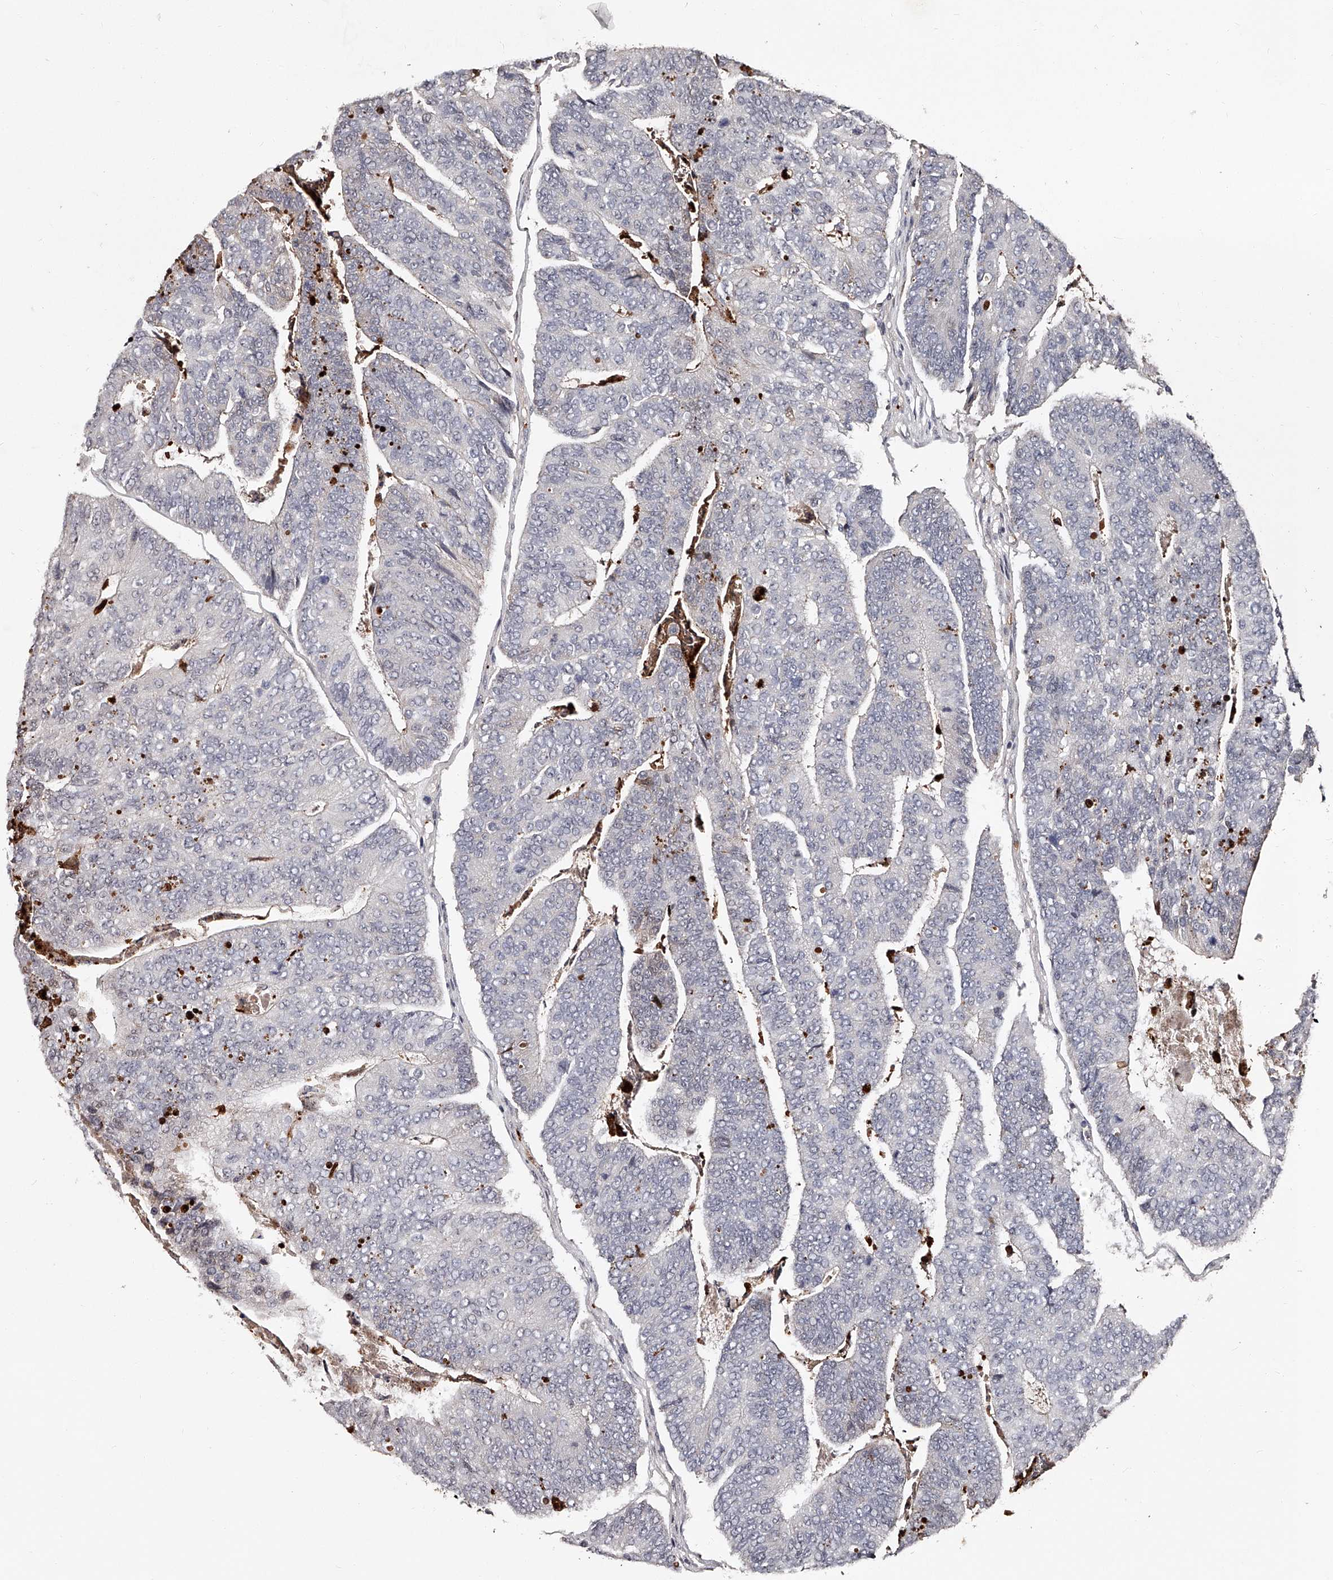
{"staining": {"intensity": "negative", "quantity": "none", "location": "none"}, "tissue": "colorectal cancer", "cell_type": "Tumor cells", "image_type": "cancer", "snomed": [{"axis": "morphology", "description": "Adenocarcinoma, NOS"}, {"axis": "topography", "description": "Colon"}], "caption": "Tumor cells show no significant expression in adenocarcinoma (colorectal).", "gene": "URGCP", "patient": {"sex": "female", "age": 67}}